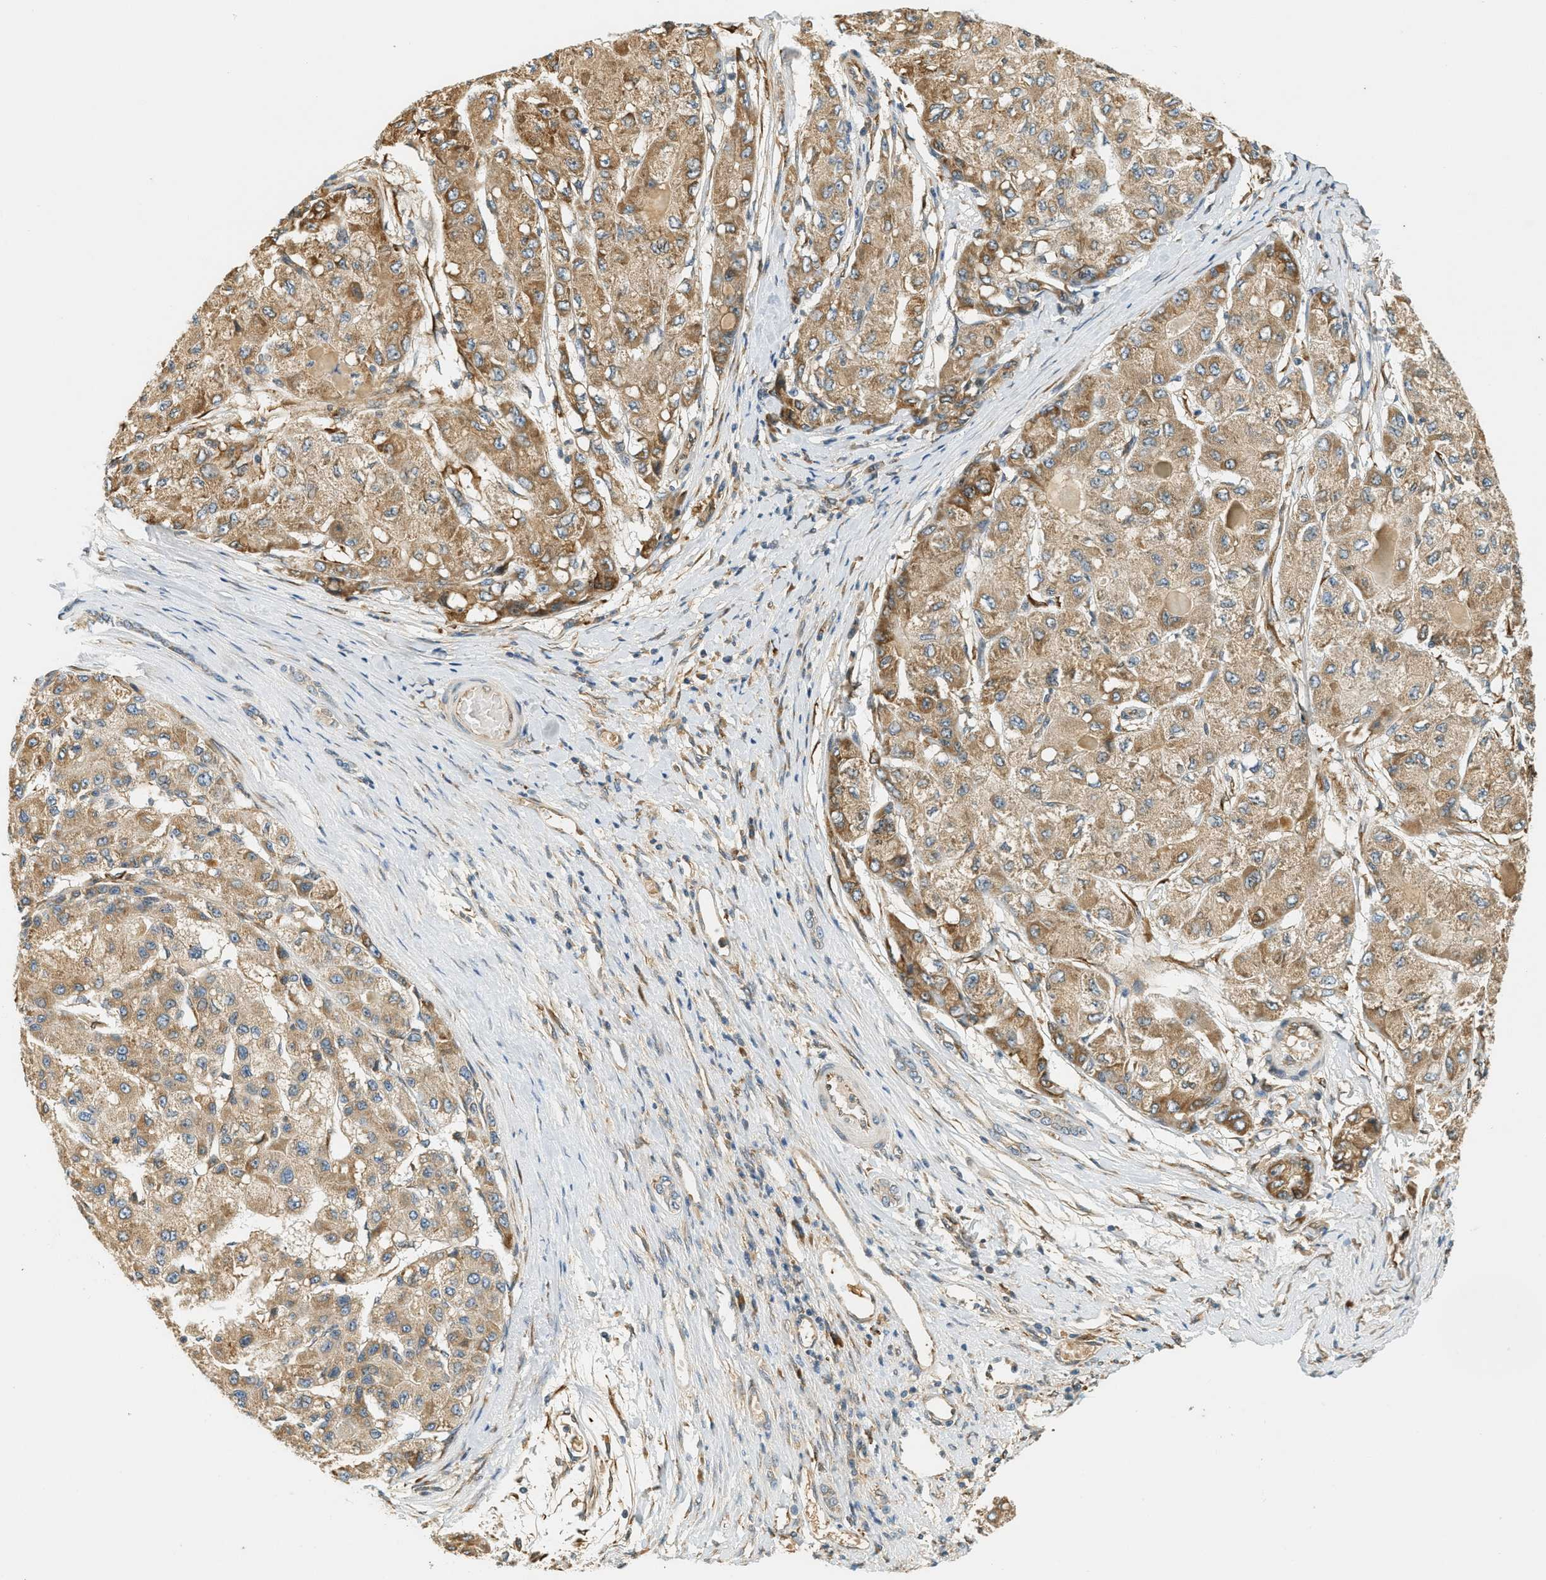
{"staining": {"intensity": "moderate", "quantity": ">75%", "location": "cytoplasmic/membranous"}, "tissue": "liver cancer", "cell_type": "Tumor cells", "image_type": "cancer", "snomed": [{"axis": "morphology", "description": "Carcinoma, Hepatocellular, NOS"}, {"axis": "topography", "description": "Liver"}], "caption": "Approximately >75% of tumor cells in liver cancer (hepatocellular carcinoma) demonstrate moderate cytoplasmic/membranous protein expression as visualized by brown immunohistochemical staining.", "gene": "PDK1", "patient": {"sex": "male", "age": 80}}